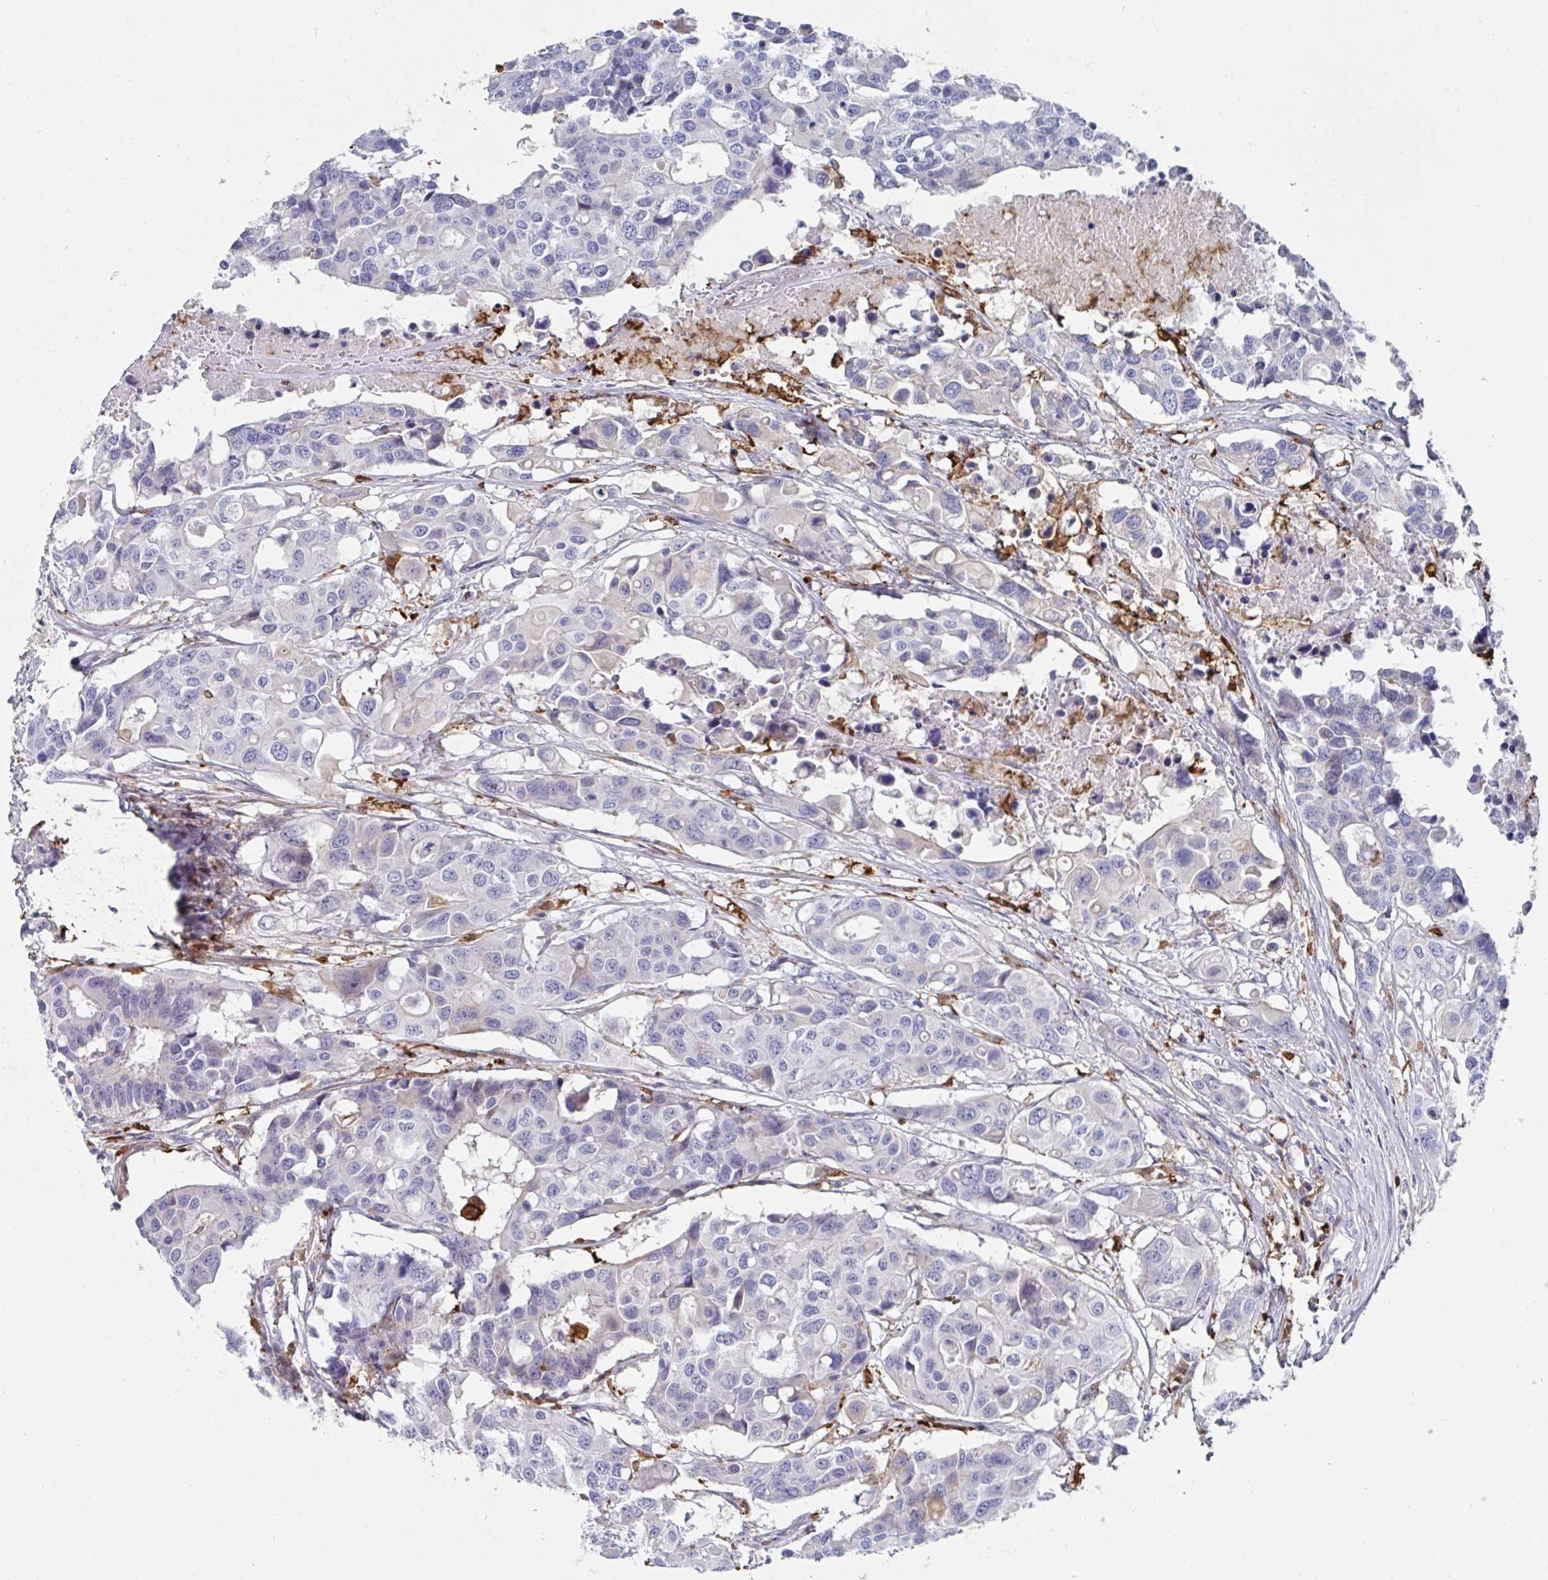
{"staining": {"intensity": "negative", "quantity": "none", "location": "none"}, "tissue": "colorectal cancer", "cell_type": "Tumor cells", "image_type": "cancer", "snomed": [{"axis": "morphology", "description": "Adenocarcinoma, NOS"}, {"axis": "topography", "description": "Colon"}], "caption": "DAB (3,3'-diaminobenzidine) immunohistochemical staining of adenocarcinoma (colorectal) shows no significant positivity in tumor cells.", "gene": "FBXL13", "patient": {"sex": "male", "age": 77}}